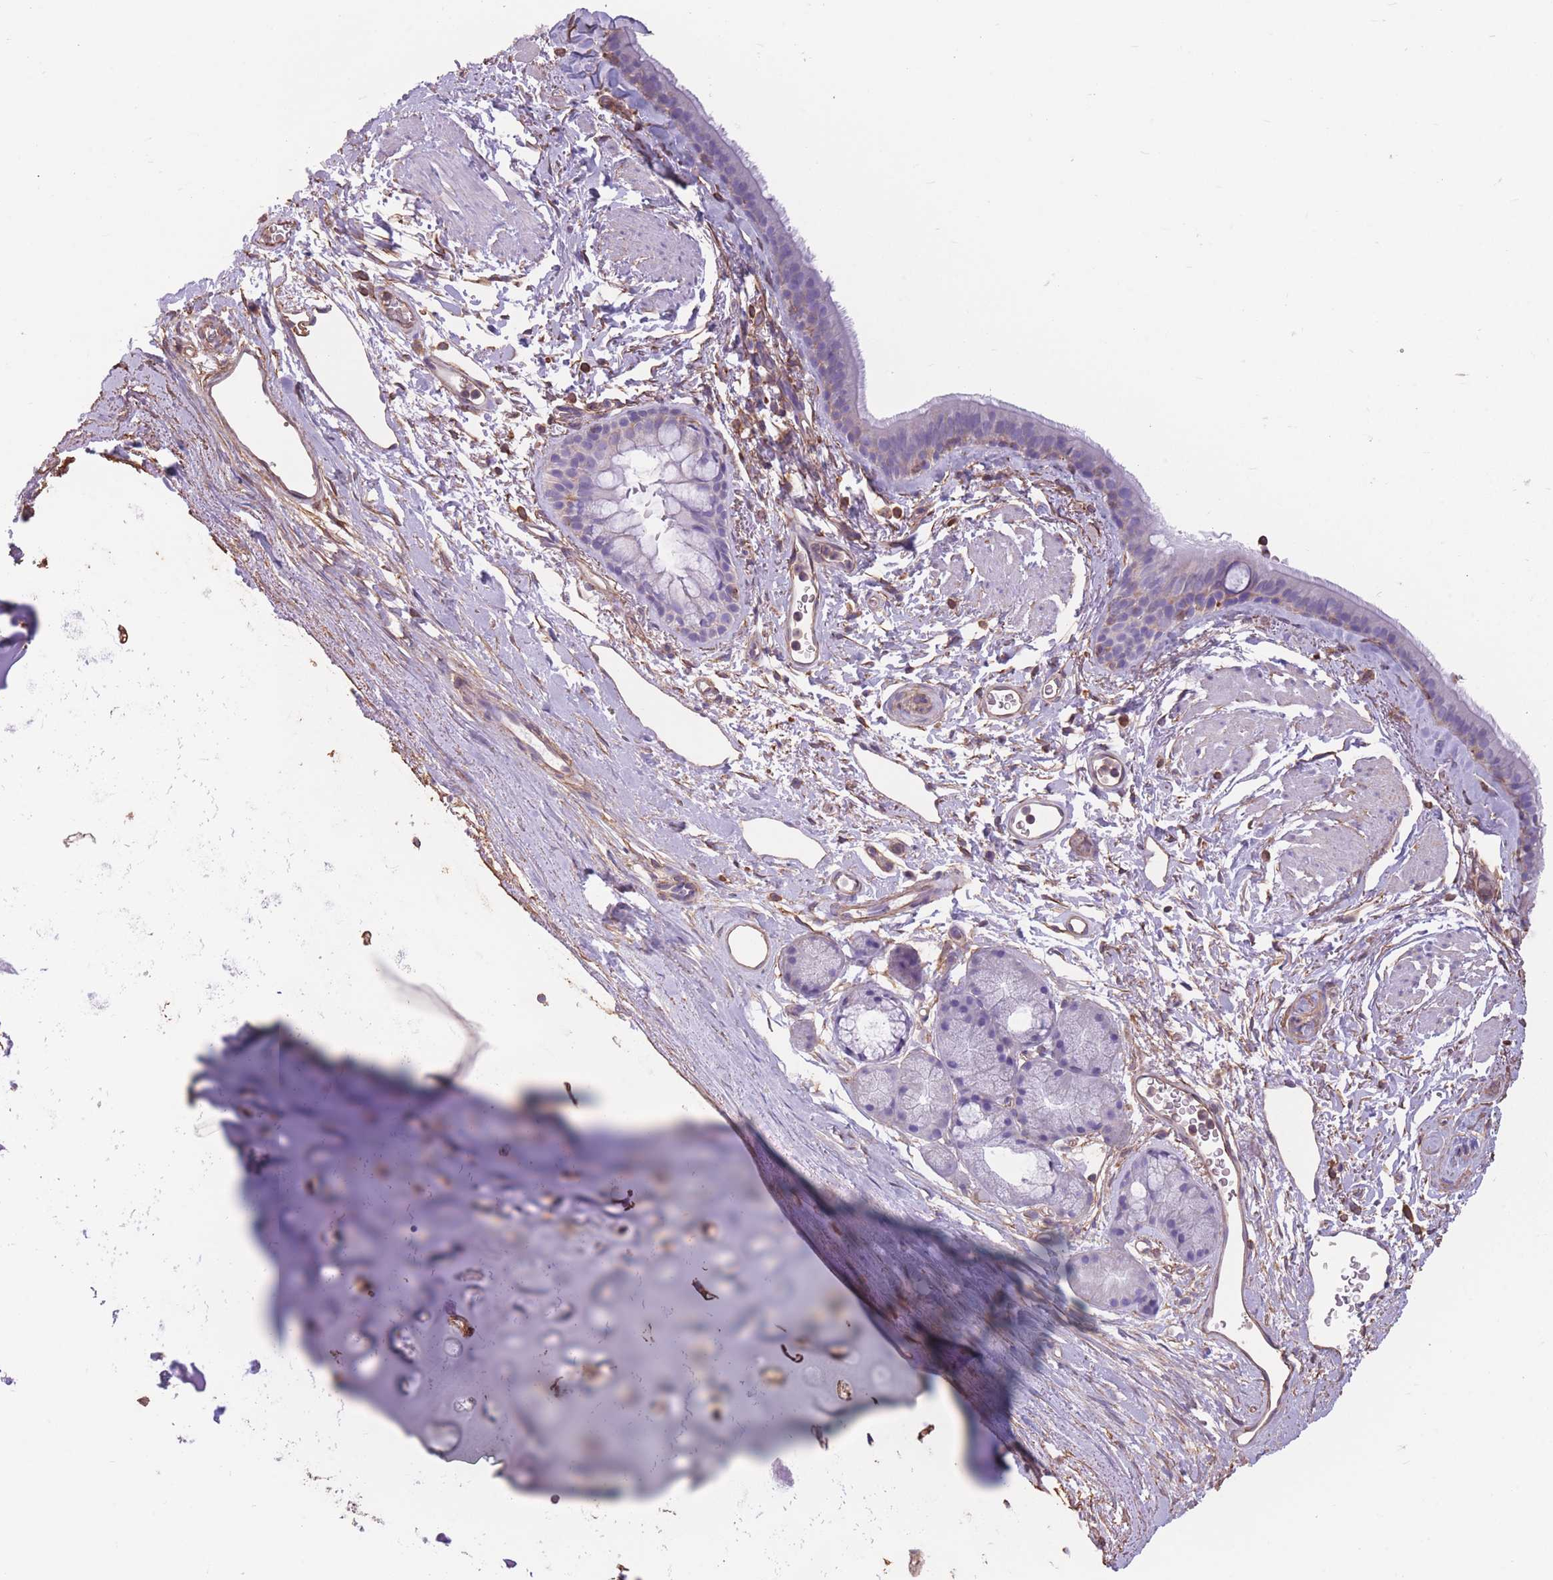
{"staining": {"intensity": "negative", "quantity": "none", "location": "none"}, "tissue": "bronchus", "cell_type": "Respiratory epithelial cells", "image_type": "normal", "snomed": [{"axis": "morphology", "description": "Normal tissue, NOS"}, {"axis": "topography", "description": "Lymph node"}, {"axis": "topography", "description": "Cartilage tissue"}, {"axis": "topography", "description": "Bronchus"}], "caption": "Immunohistochemical staining of benign bronchus reveals no significant expression in respiratory epithelial cells.", "gene": "ADD1", "patient": {"sex": "female", "age": 70}}